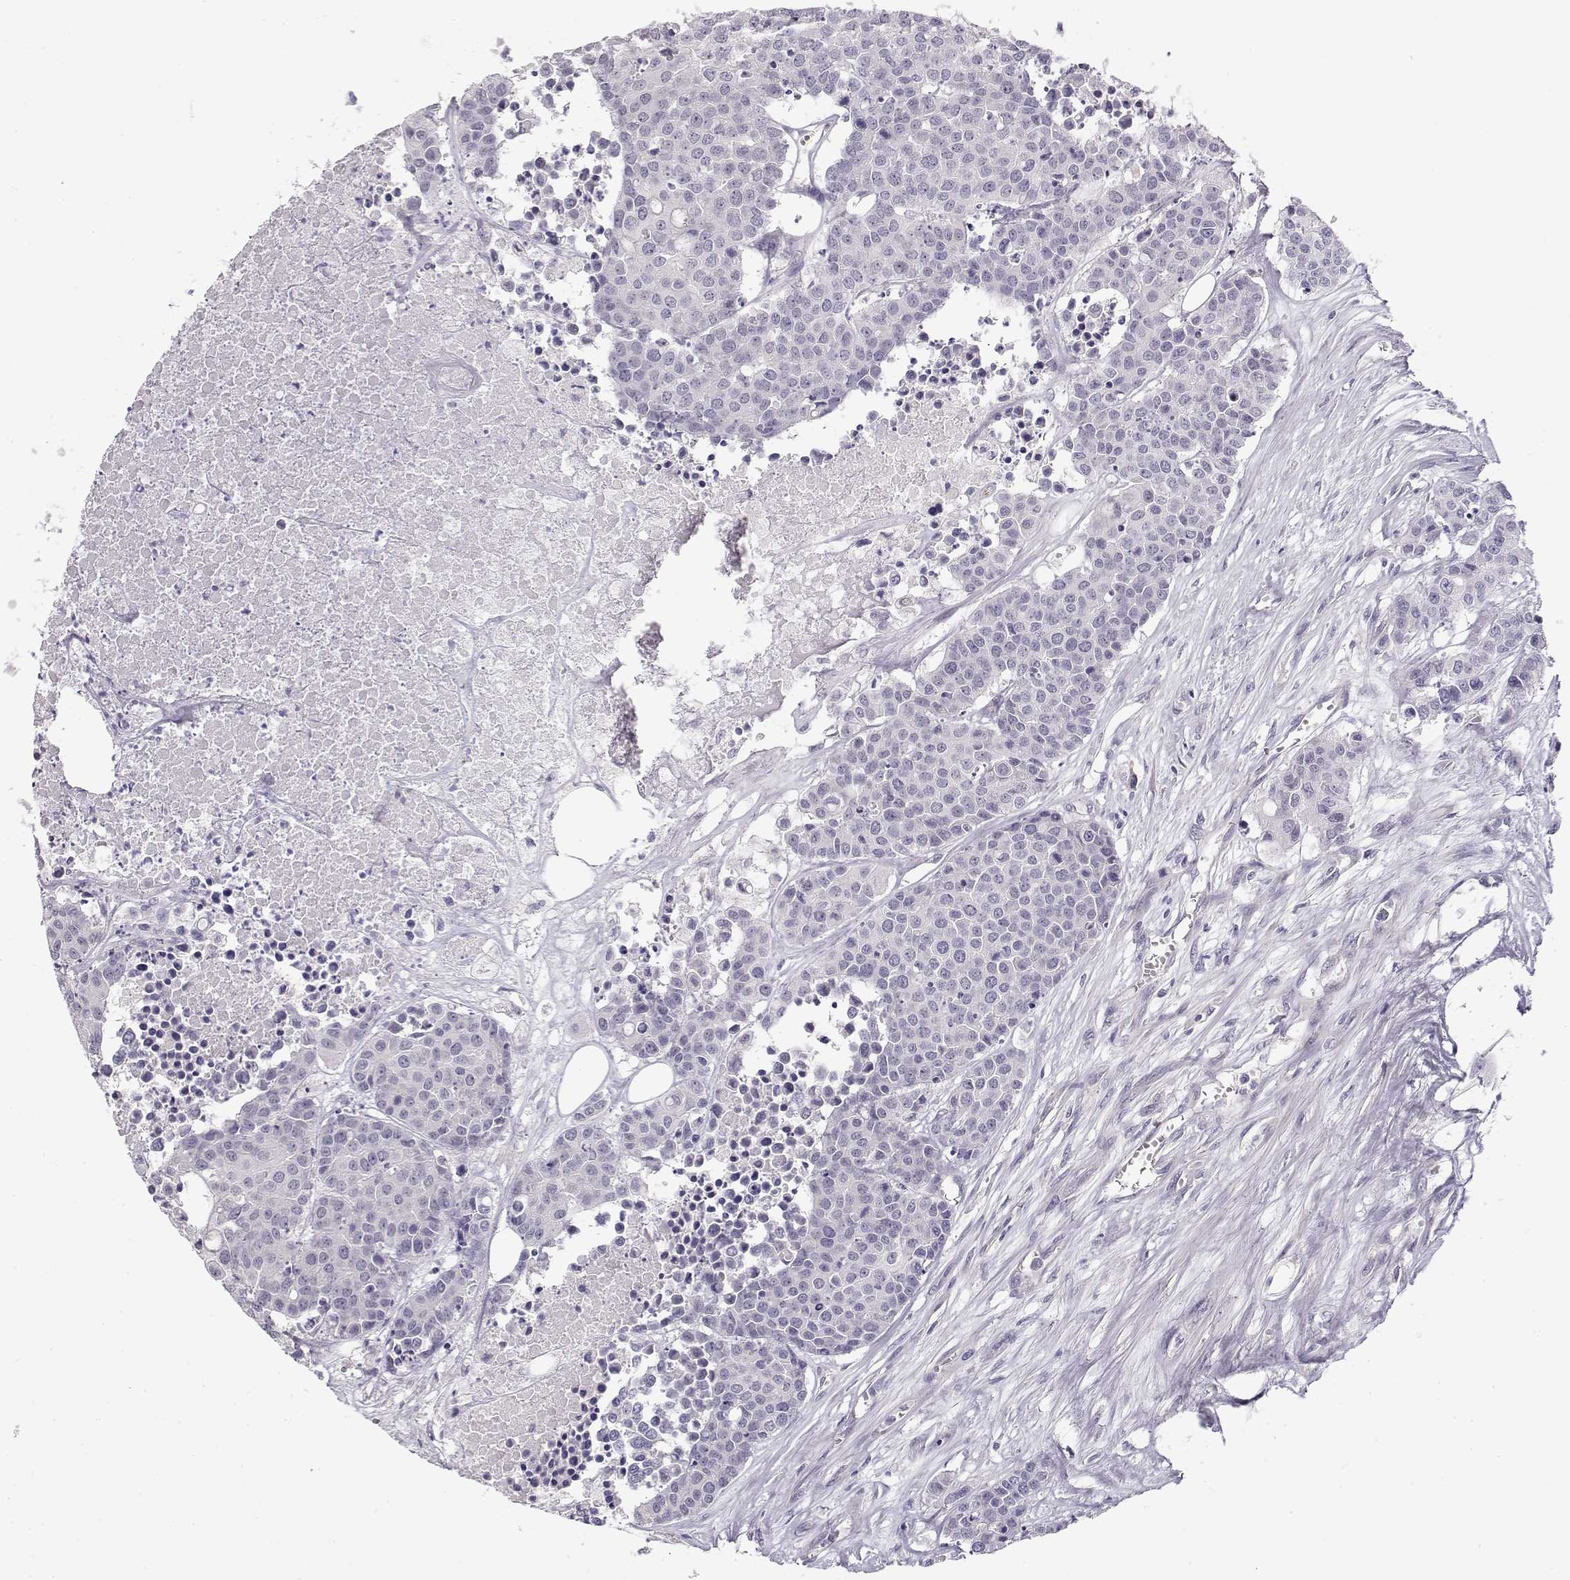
{"staining": {"intensity": "negative", "quantity": "none", "location": "none"}, "tissue": "carcinoid", "cell_type": "Tumor cells", "image_type": "cancer", "snomed": [{"axis": "morphology", "description": "Carcinoid, malignant, NOS"}, {"axis": "topography", "description": "Colon"}], "caption": "Tumor cells are negative for brown protein staining in carcinoid. The staining is performed using DAB brown chromogen with nuclei counter-stained in using hematoxylin.", "gene": "TTC26", "patient": {"sex": "male", "age": 81}}